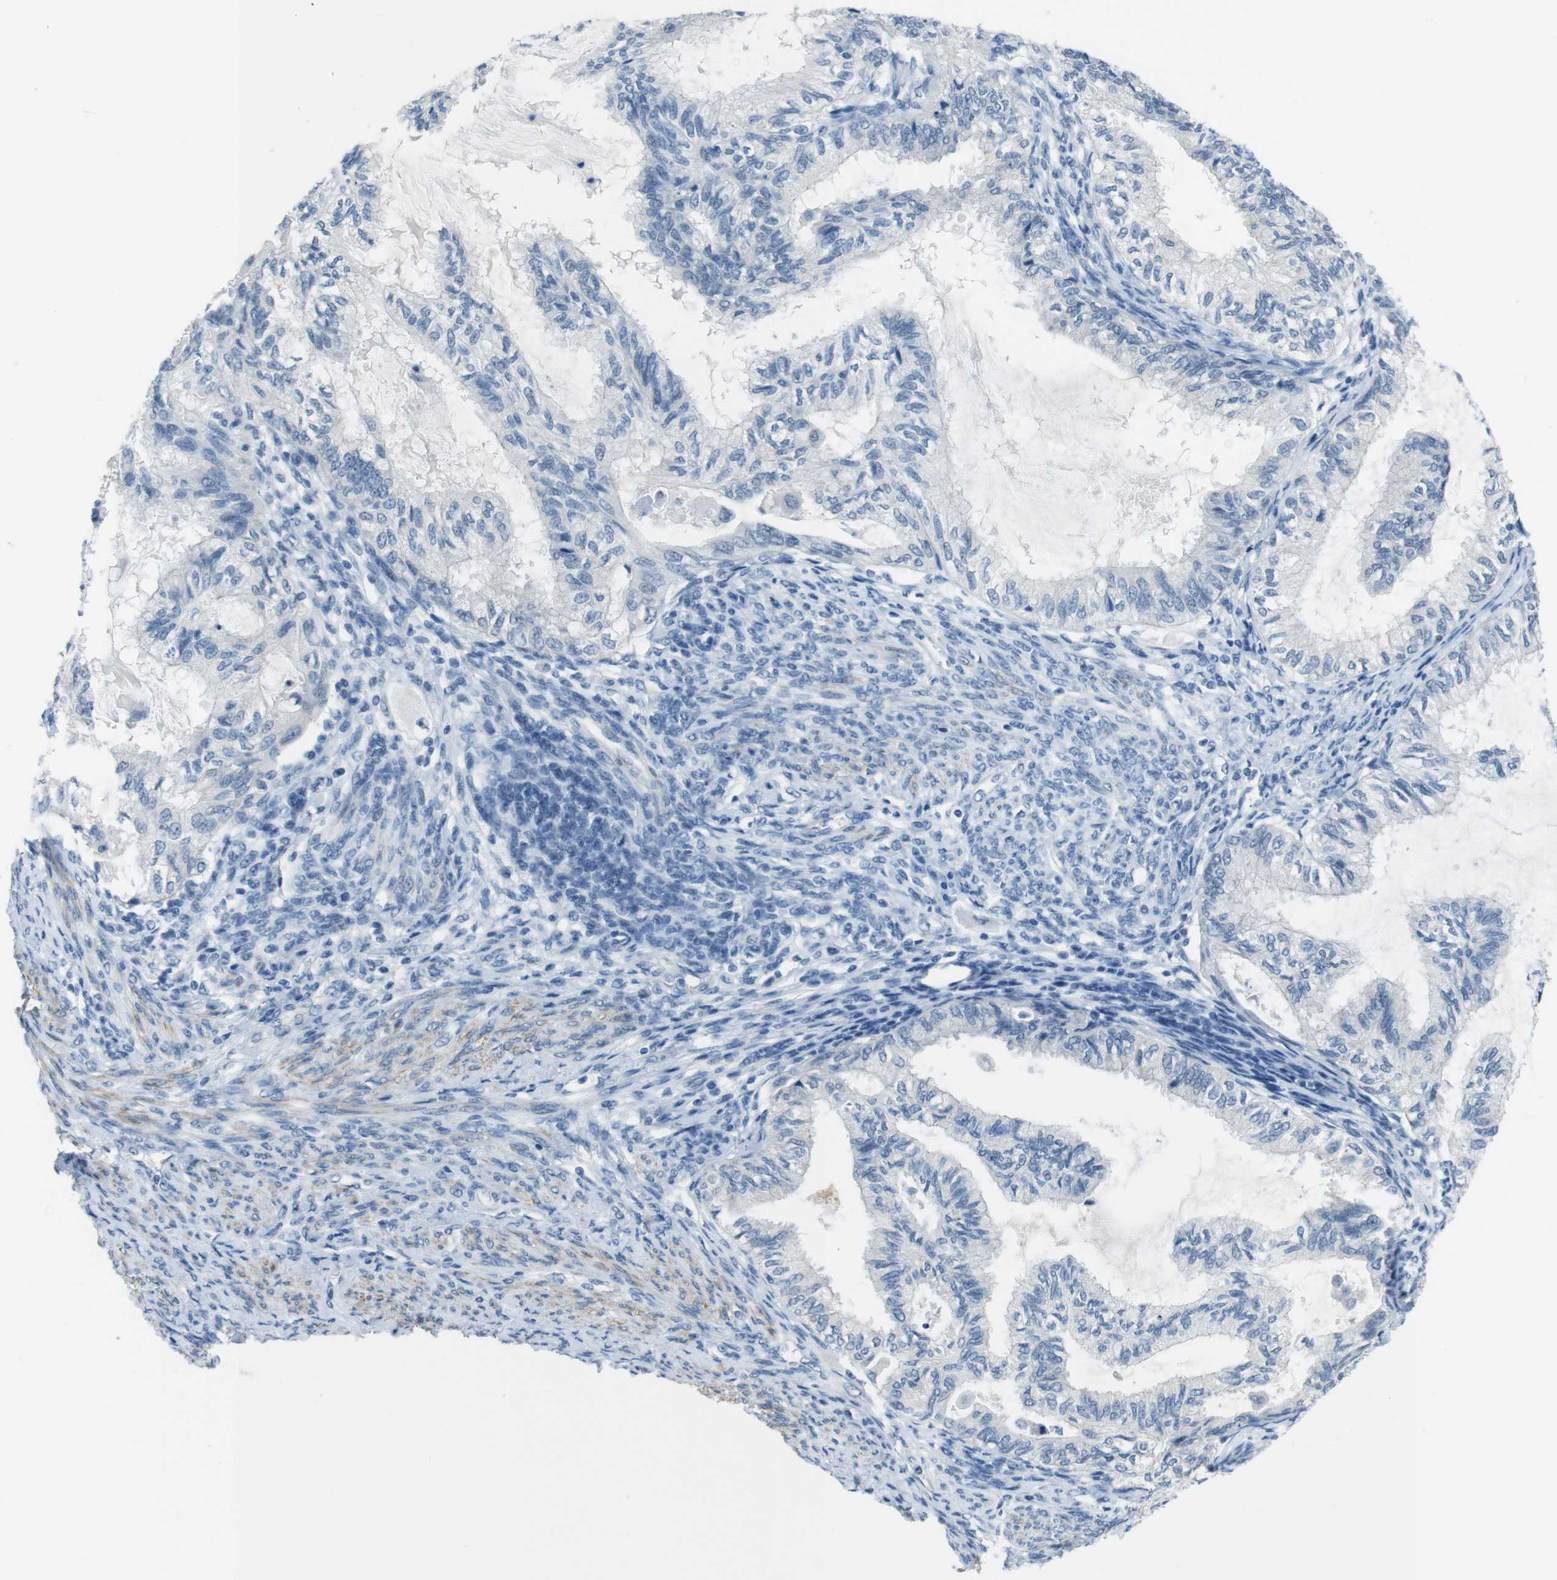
{"staining": {"intensity": "negative", "quantity": "none", "location": "none"}, "tissue": "cervical cancer", "cell_type": "Tumor cells", "image_type": "cancer", "snomed": [{"axis": "morphology", "description": "Normal tissue, NOS"}, {"axis": "morphology", "description": "Adenocarcinoma, NOS"}, {"axis": "topography", "description": "Cervix"}, {"axis": "topography", "description": "Endometrium"}], "caption": "Protein analysis of cervical adenocarcinoma displays no significant positivity in tumor cells.", "gene": "HRH2", "patient": {"sex": "female", "age": 86}}